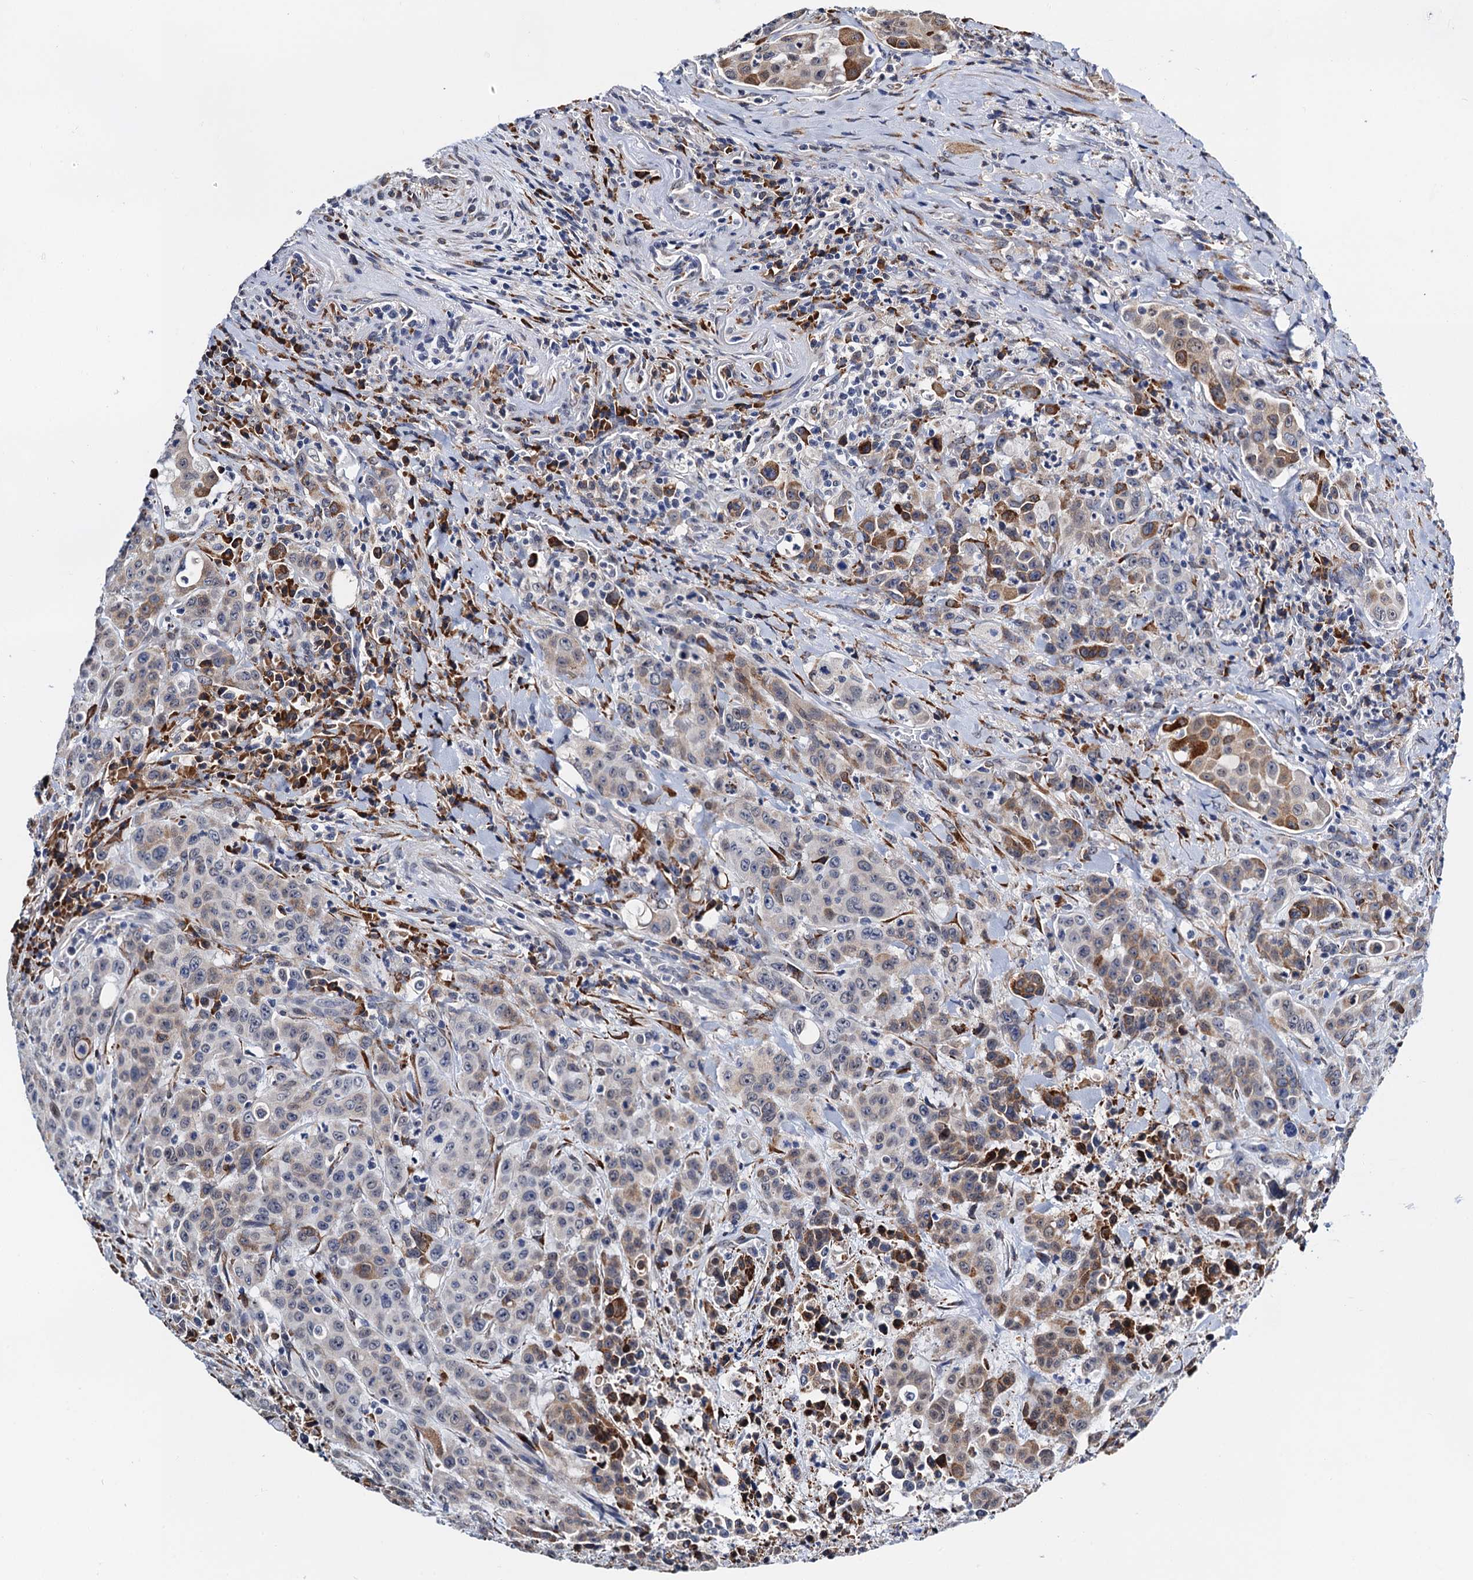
{"staining": {"intensity": "moderate", "quantity": "25%-75%", "location": "cytoplasmic/membranous"}, "tissue": "colorectal cancer", "cell_type": "Tumor cells", "image_type": "cancer", "snomed": [{"axis": "morphology", "description": "Adenocarcinoma, NOS"}, {"axis": "topography", "description": "Colon"}], "caption": "Approximately 25%-75% of tumor cells in colorectal cancer show moderate cytoplasmic/membranous protein positivity as visualized by brown immunohistochemical staining.", "gene": "SLC7A10", "patient": {"sex": "male", "age": 62}}